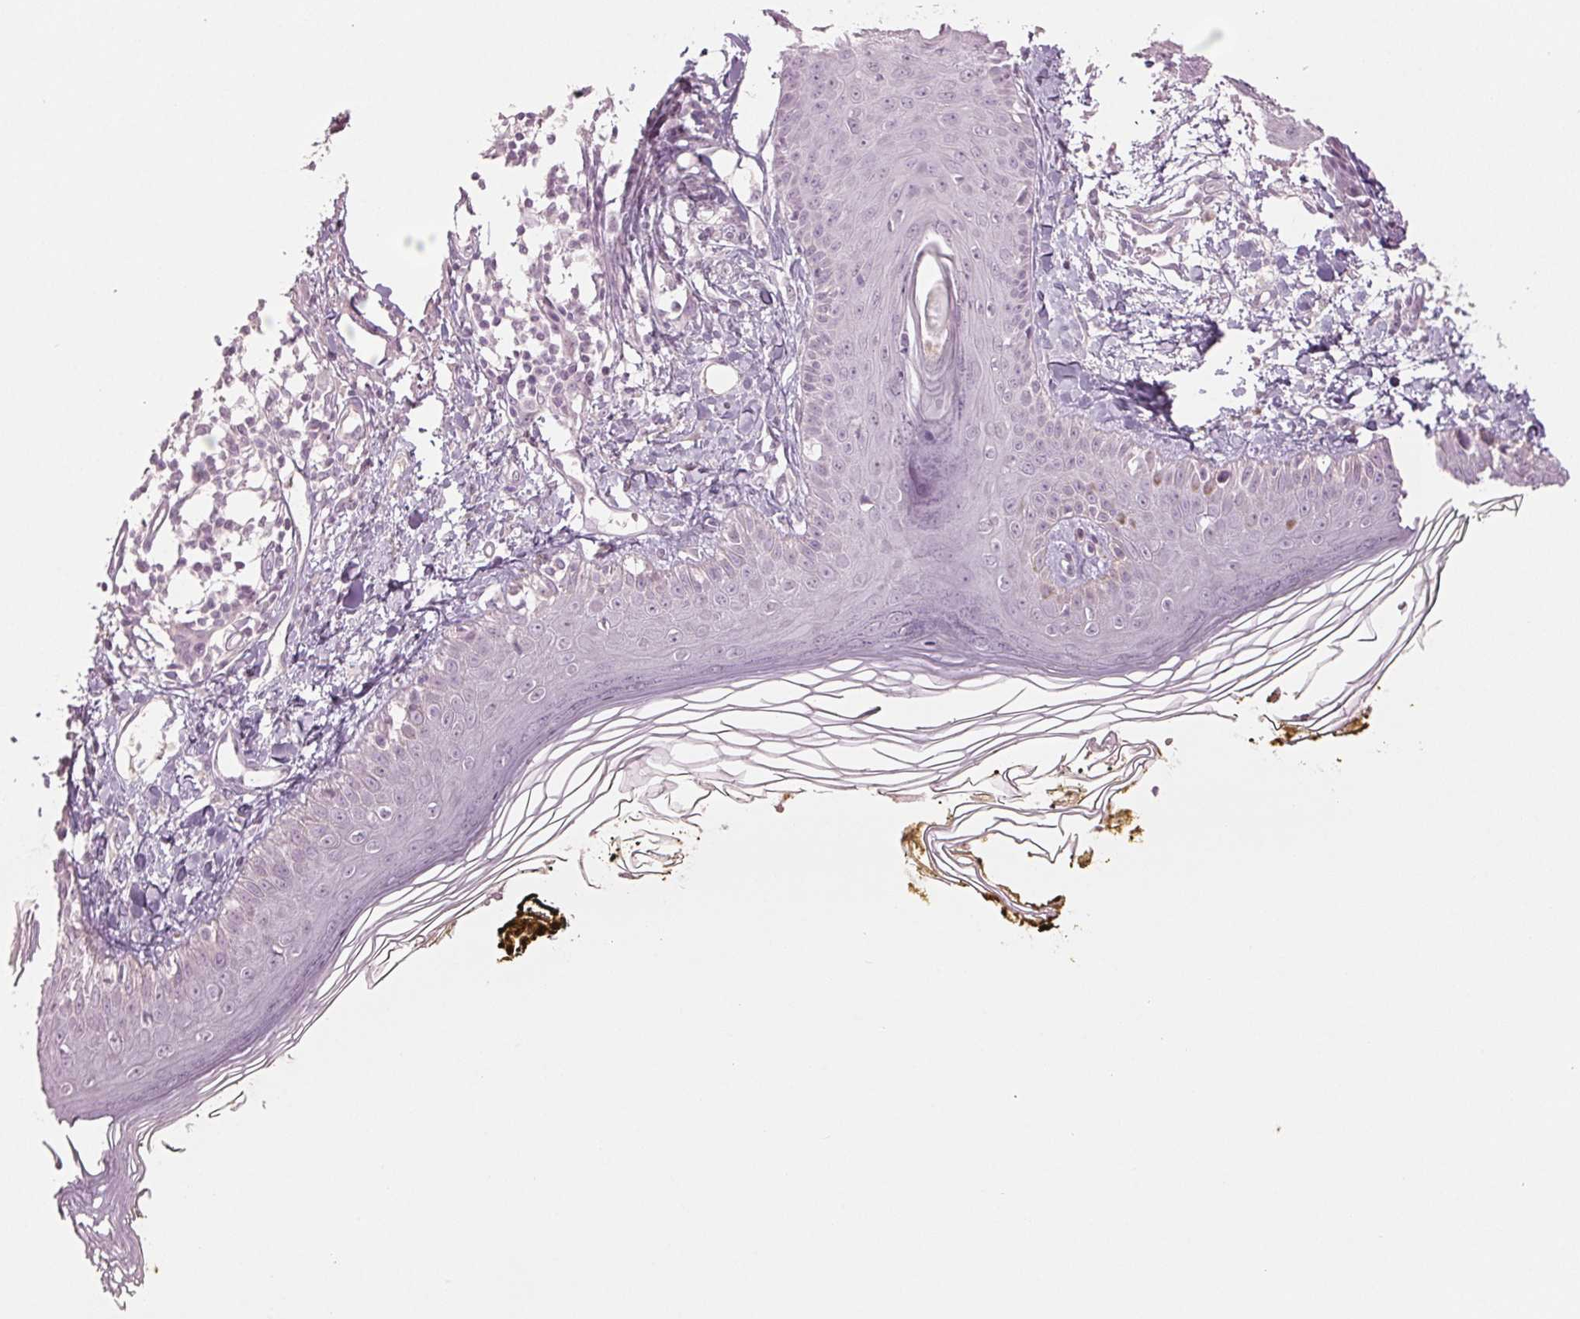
{"staining": {"intensity": "negative", "quantity": "none", "location": "none"}, "tissue": "skin", "cell_type": "Fibroblasts", "image_type": "normal", "snomed": [{"axis": "morphology", "description": "Normal tissue, NOS"}, {"axis": "topography", "description": "Skin"}], "caption": "The photomicrograph exhibits no staining of fibroblasts in normal skin.", "gene": "LTF", "patient": {"sex": "male", "age": 76}}